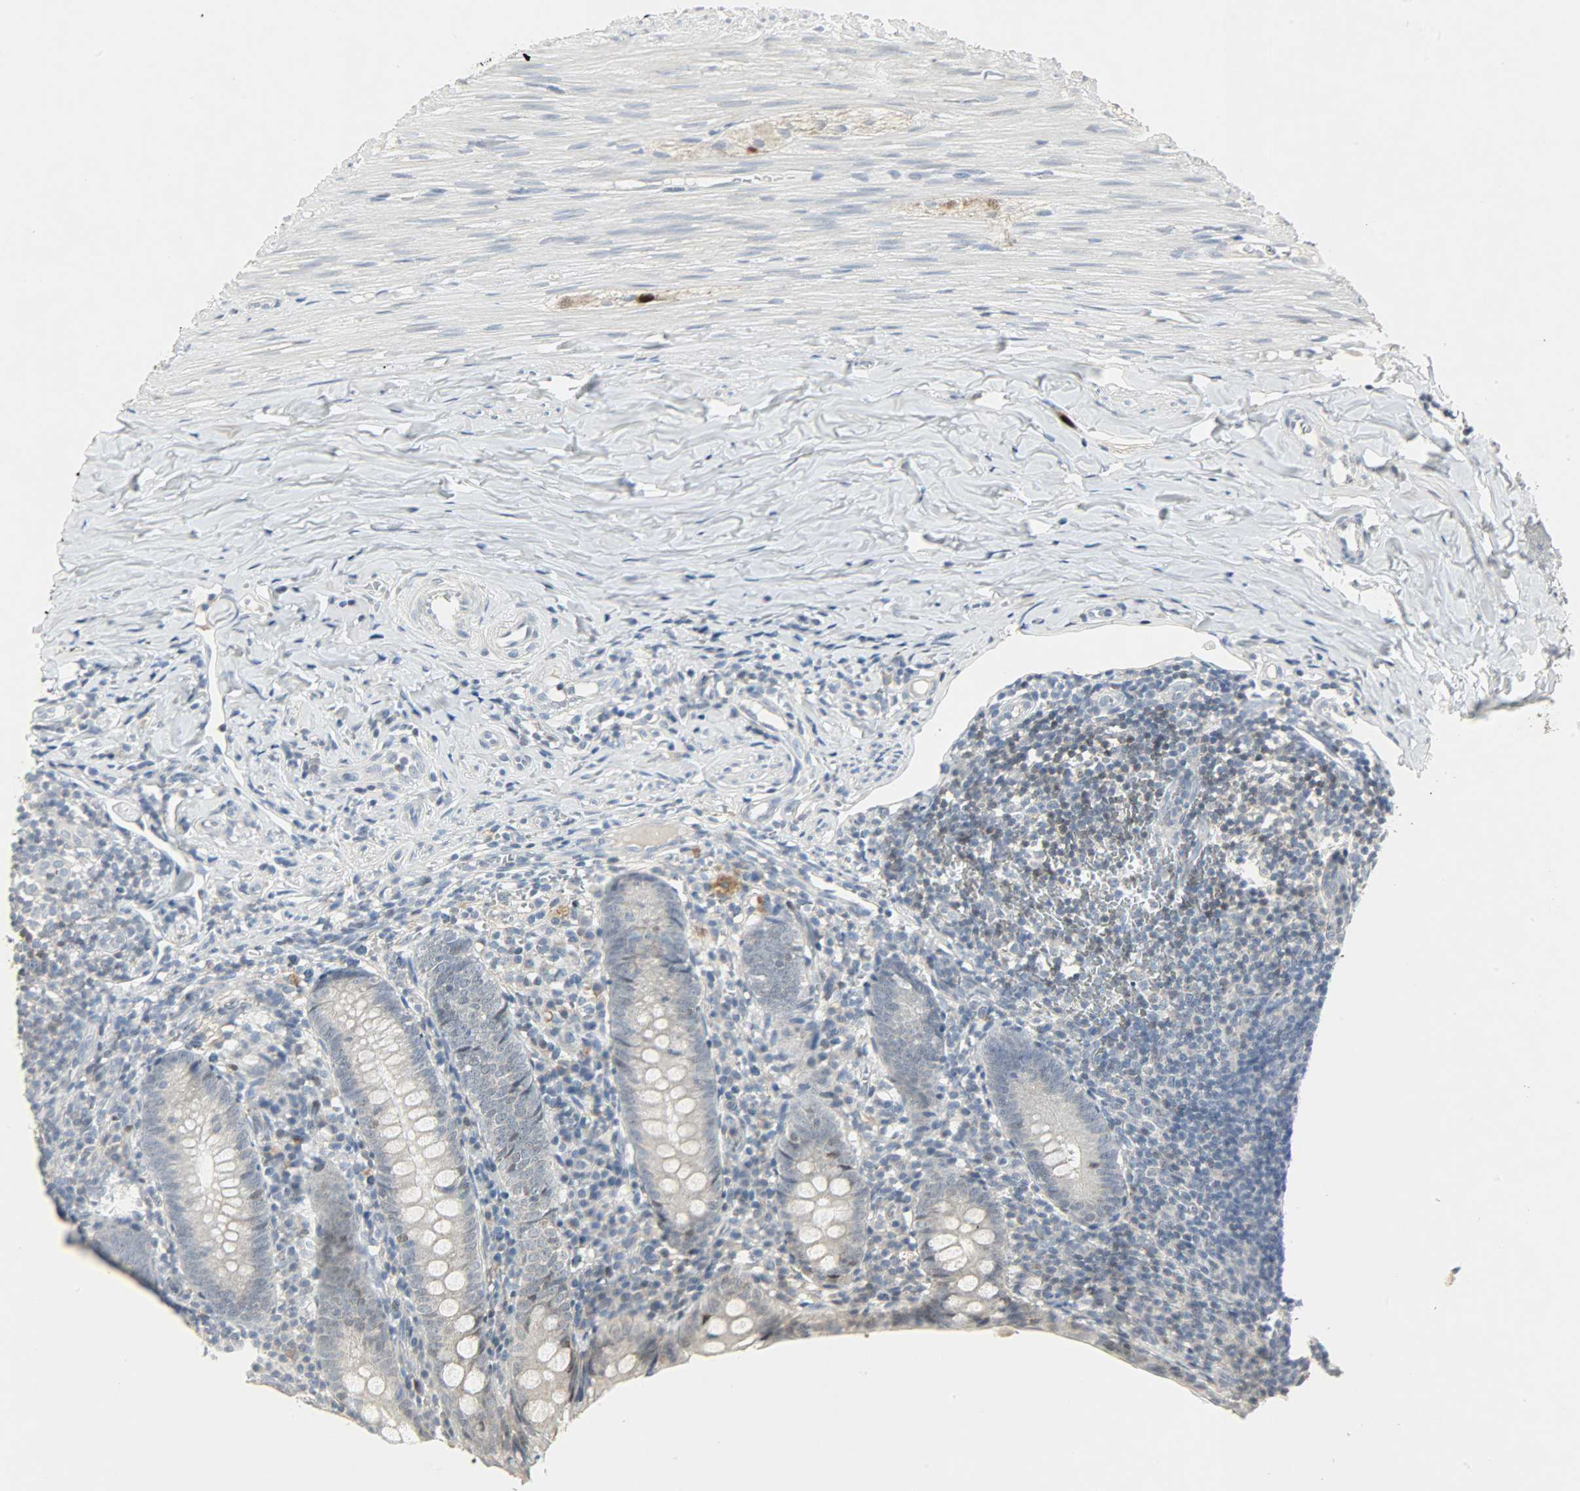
{"staining": {"intensity": "weak", "quantity": "<25%", "location": "cytoplasmic/membranous,nuclear"}, "tissue": "appendix", "cell_type": "Glandular cells", "image_type": "normal", "snomed": [{"axis": "morphology", "description": "Normal tissue, NOS"}, {"axis": "topography", "description": "Appendix"}], "caption": "This photomicrograph is of unremarkable appendix stained with immunohistochemistry to label a protein in brown with the nuclei are counter-stained blue. There is no expression in glandular cells. Nuclei are stained in blue.", "gene": "CAMK4", "patient": {"sex": "female", "age": 10}}